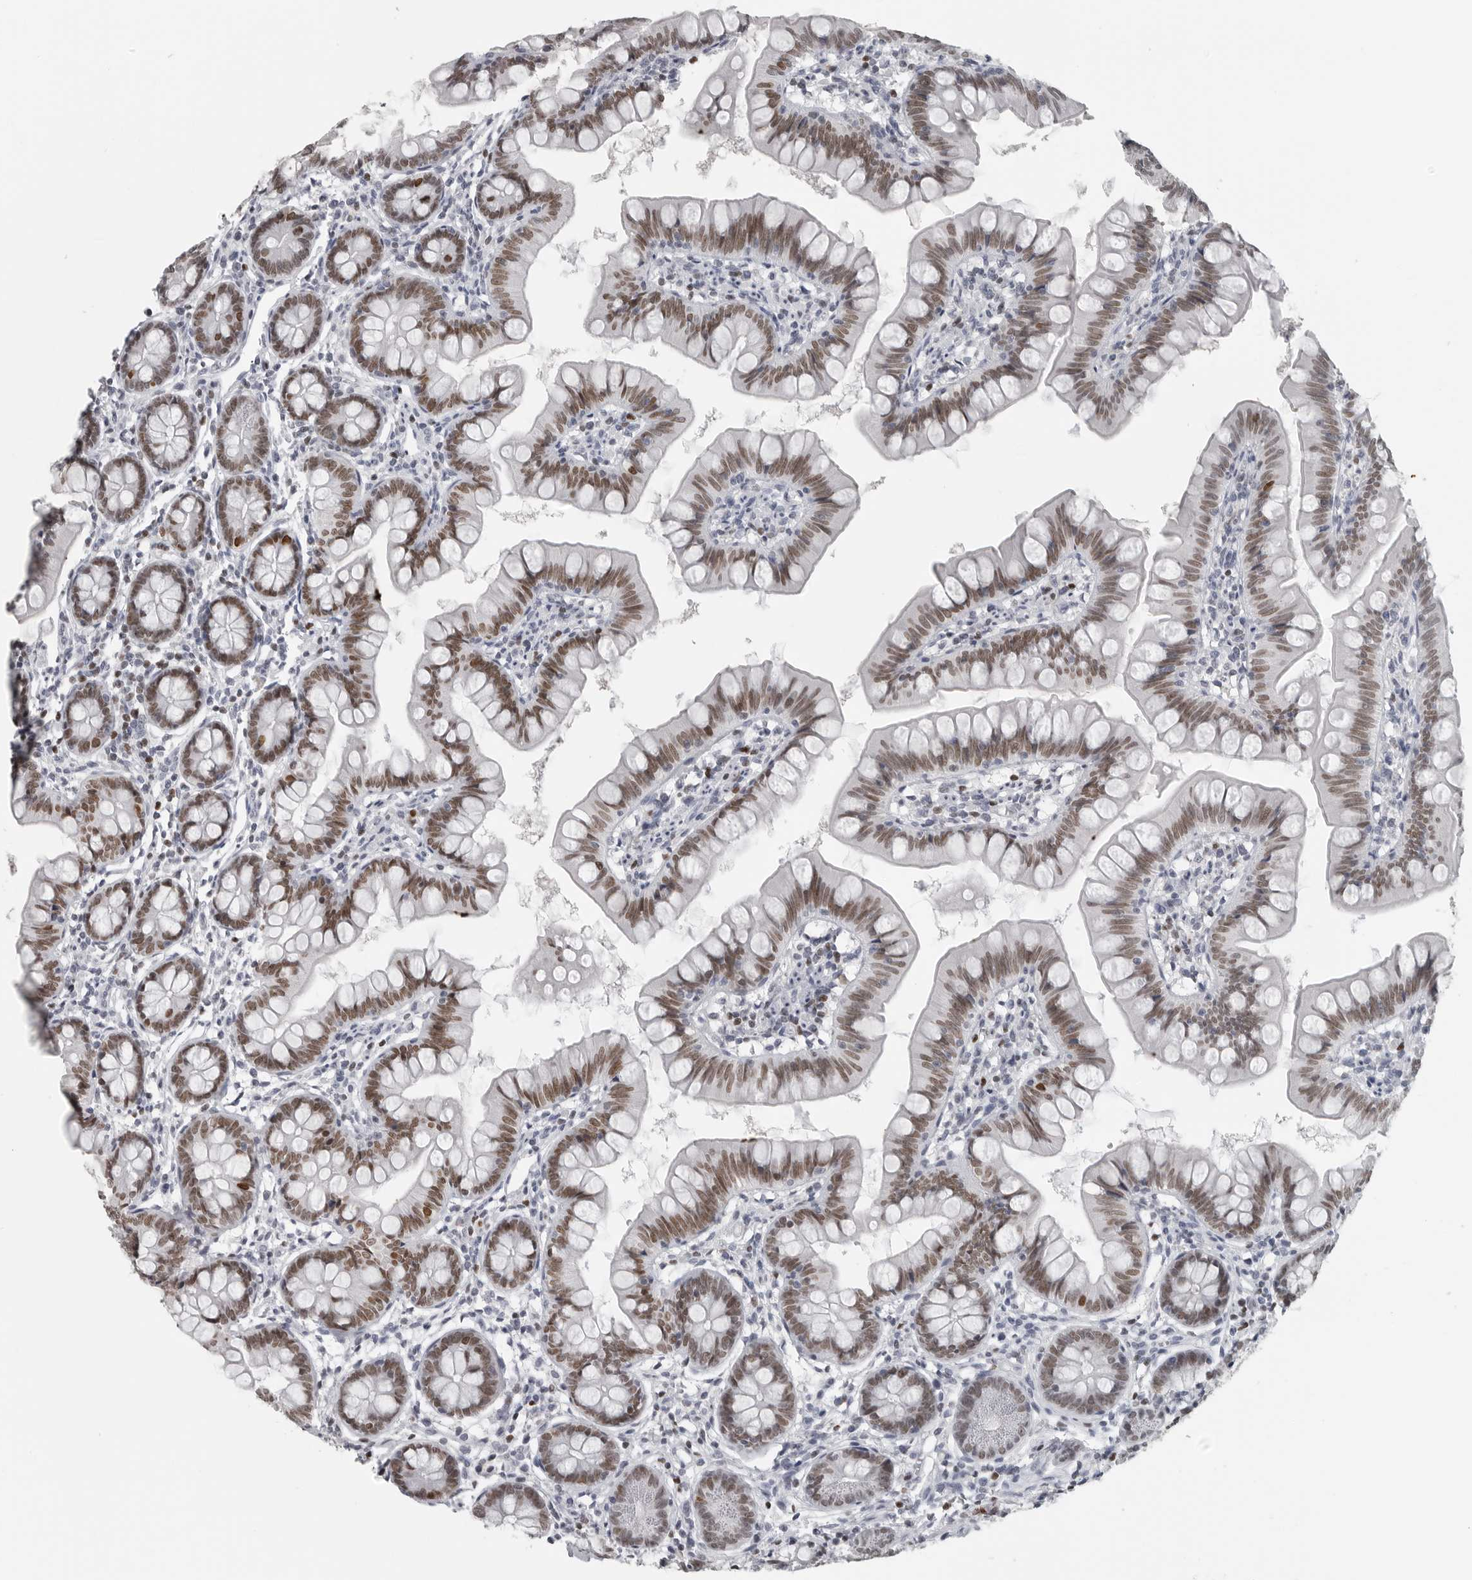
{"staining": {"intensity": "moderate", "quantity": "25%-75%", "location": "nuclear"}, "tissue": "small intestine", "cell_type": "Glandular cells", "image_type": "normal", "snomed": [{"axis": "morphology", "description": "Normal tissue, NOS"}, {"axis": "topography", "description": "Small intestine"}], "caption": "The histopathology image demonstrates staining of normal small intestine, revealing moderate nuclear protein staining (brown color) within glandular cells.", "gene": "SATB2", "patient": {"sex": "male", "age": 7}}